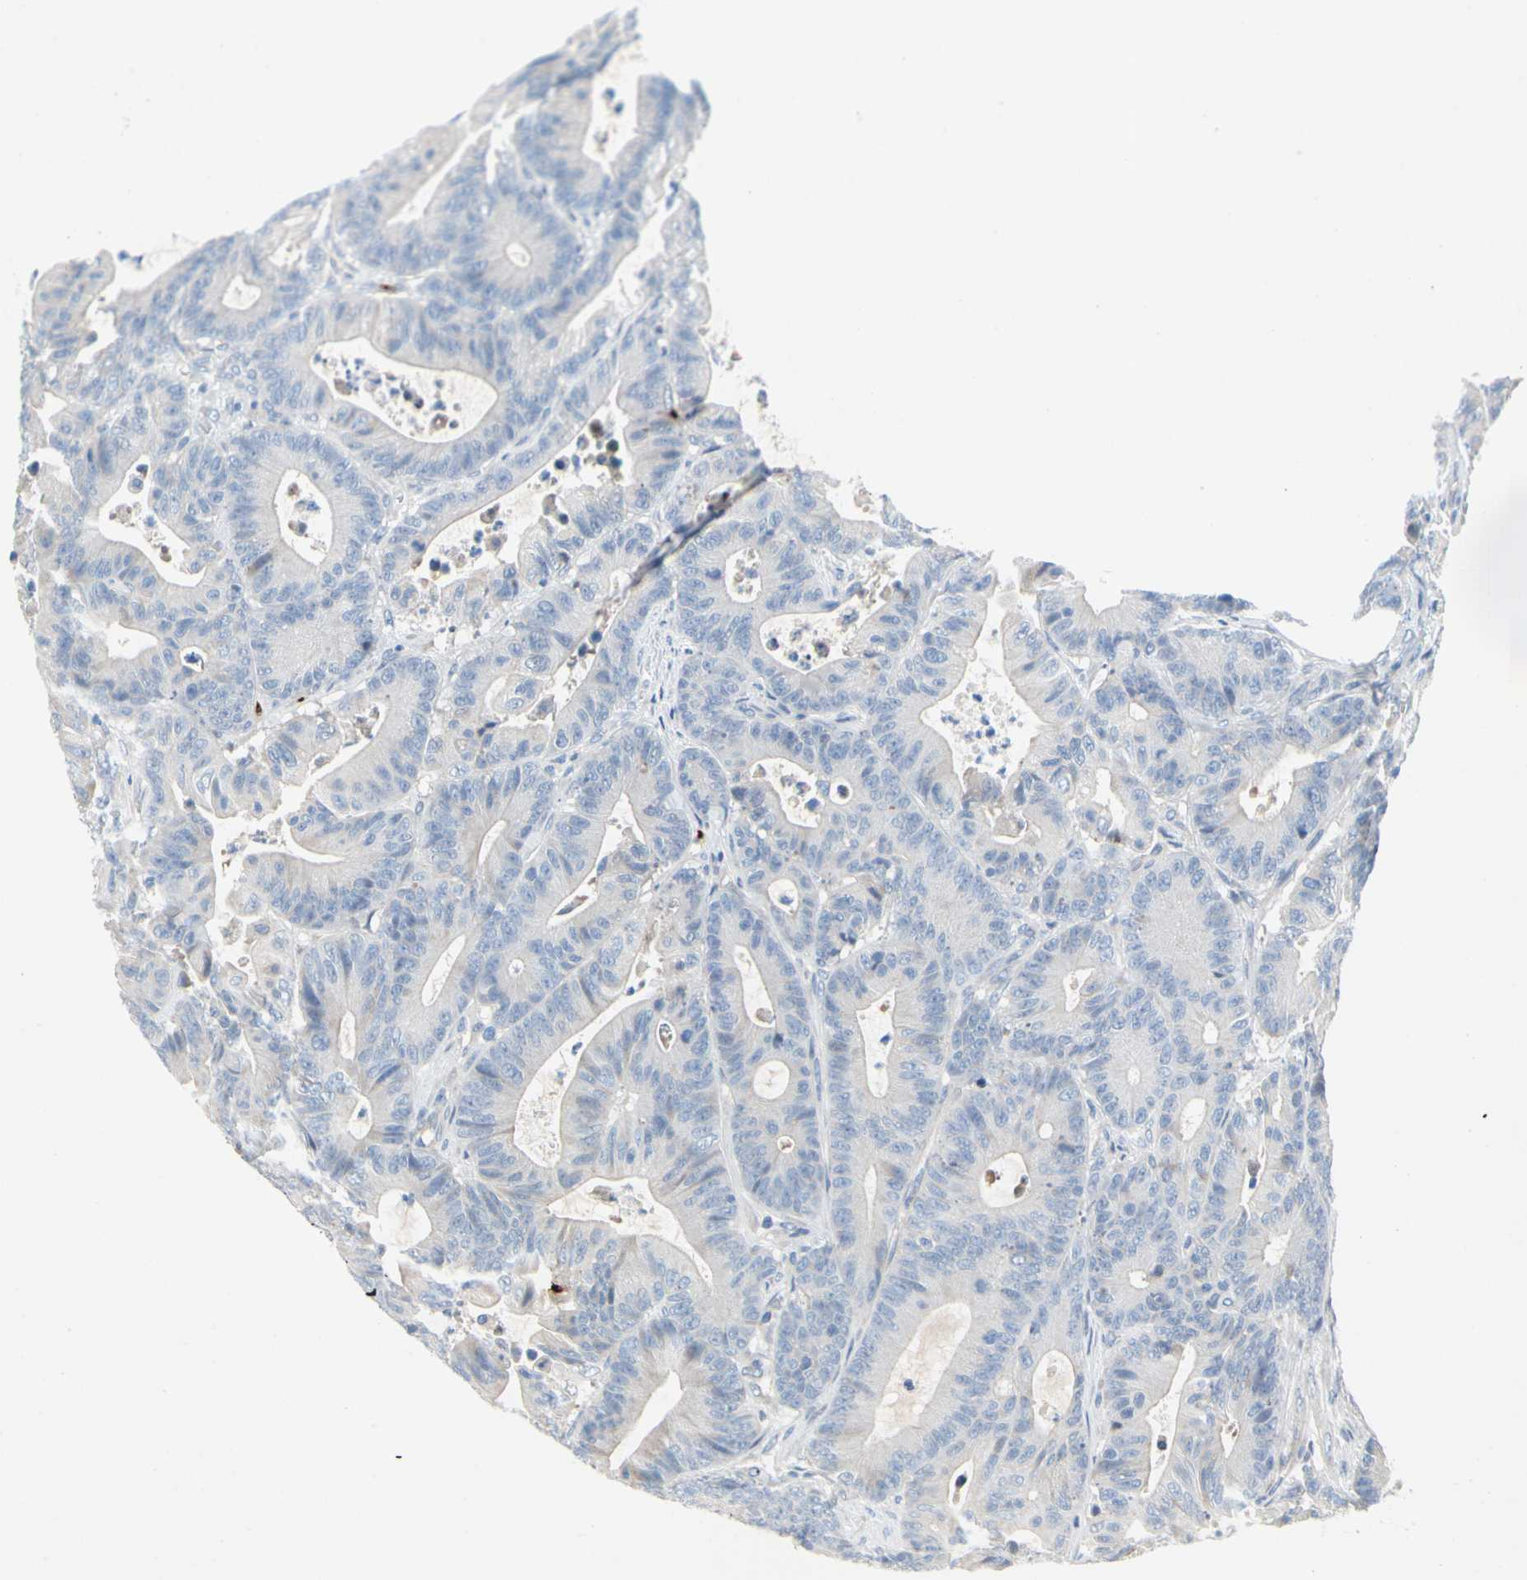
{"staining": {"intensity": "negative", "quantity": "none", "location": "none"}, "tissue": "colorectal cancer", "cell_type": "Tumor cells", "image_type": "cancer", "snomed": [{"axis": "morphology", "description": "Adenocarcinoma, NOS"}, {"axis": "topography", "description": "Colon"}], "caption": "IHC histopathology image of human colorectal cancer stained for a protein (brown), which exhibits no staining in tumor cells.", "gene": "PPBP", "patient": {"sex": "female", "age": 84}}